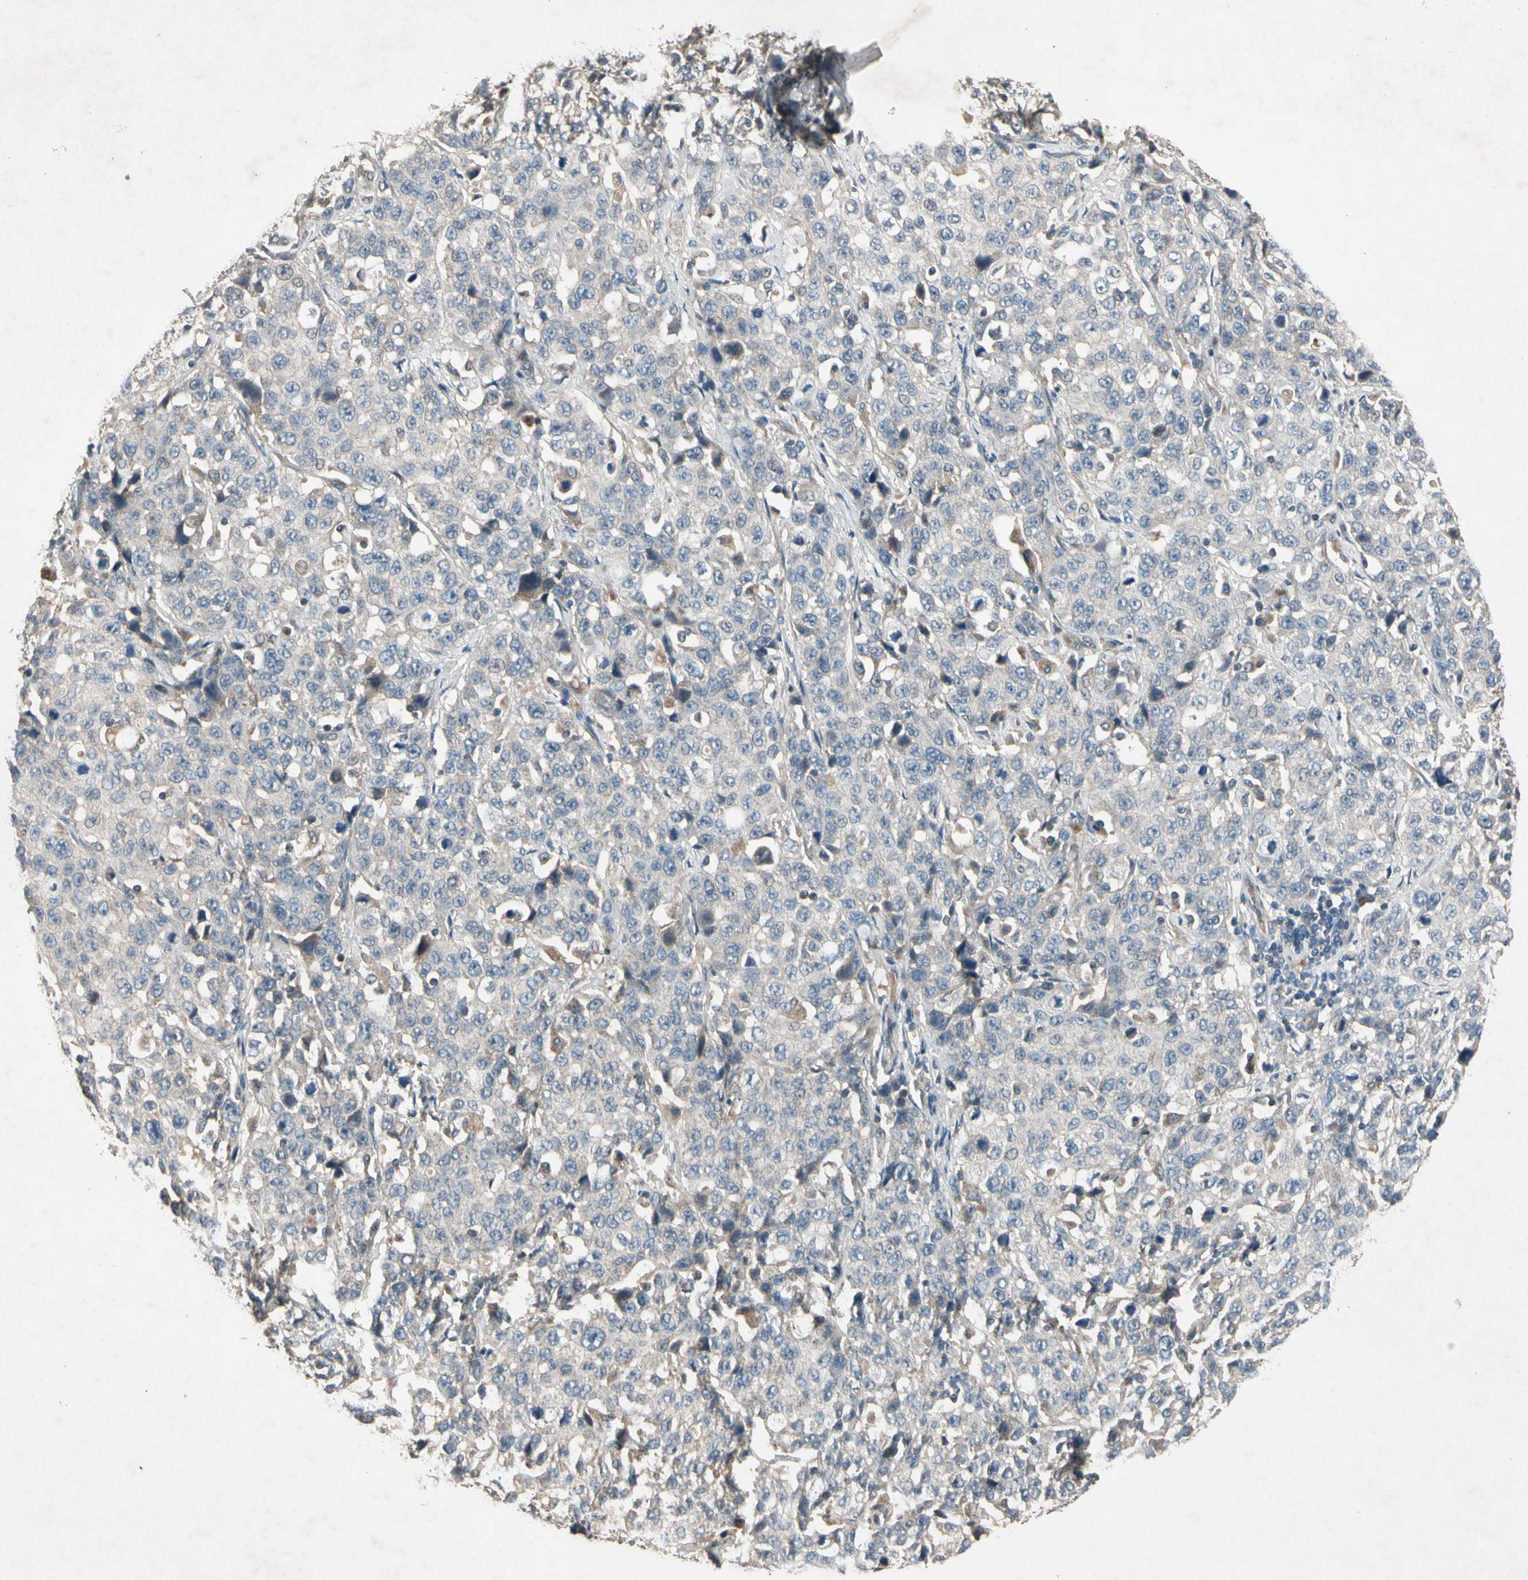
{"staining": {"intensity": "weak", "quantity": "<25%", "location": "cytoplasmic/membranous"}, "tissue": "stomach cancer", "cell_type": "Tumor cells", "image_type": "cancer", "snomed": [{"axis": "morphology", "description": "Normal tissue, NOS"}, {"axis": "morphology", "description": "Adenocarcinoma, NOS"}, {"axis": "topography", "description": "Stomach"}], "caption": "Tumor cells show no significant protein expression in stomach cancer (adenocarcinoma). The staining was performed using DAB to visualize the protein expression in brown, while the nuclei were stained in blue with hematoxylin (Magnification: 20x).", "gene": "GPLD1", "patient": {"sex": "male", "age": 48}}